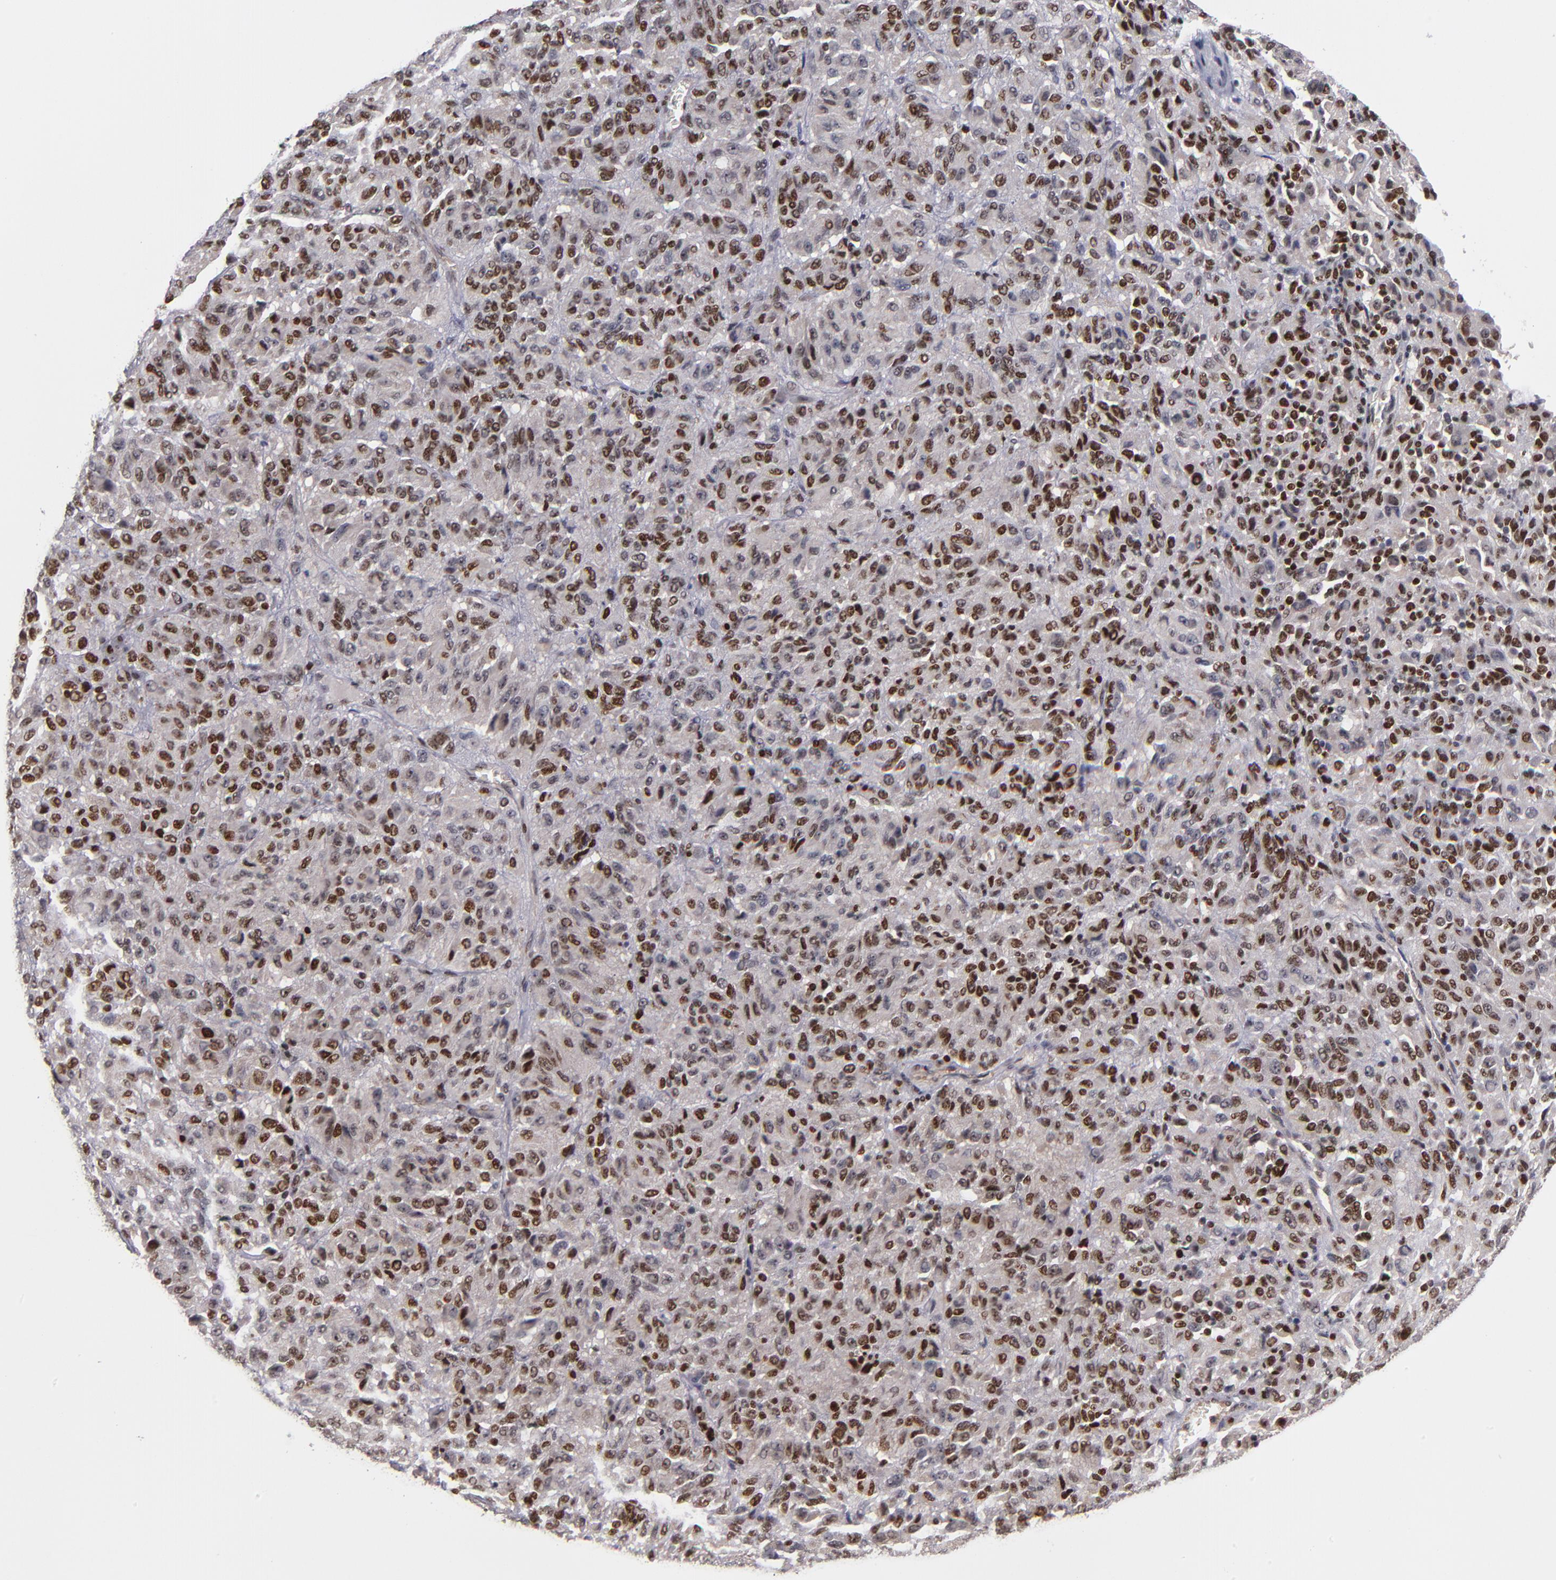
{"staining": {"intensity": "moderate", "quantity": "25%-75%", "location": "cytoplasmic/membranous"}, "tissue": "melanoma", "cell_type": "Tumor cells", "image_type": "cancer", "snomed": [{"axis": "morphology", "description": "Malignant melanoma, Metastatic site"}, {"axis": "topography", "description": "Lung"}], "caption": "Immunohistochemical staining of human melanoma displays medium levels of moderate cytoplasmic/membranous positivity in approximately 25%-75% of tumor cells.", "gene": "KDM6A", "patient": {"sex": "male", "age": 64}}